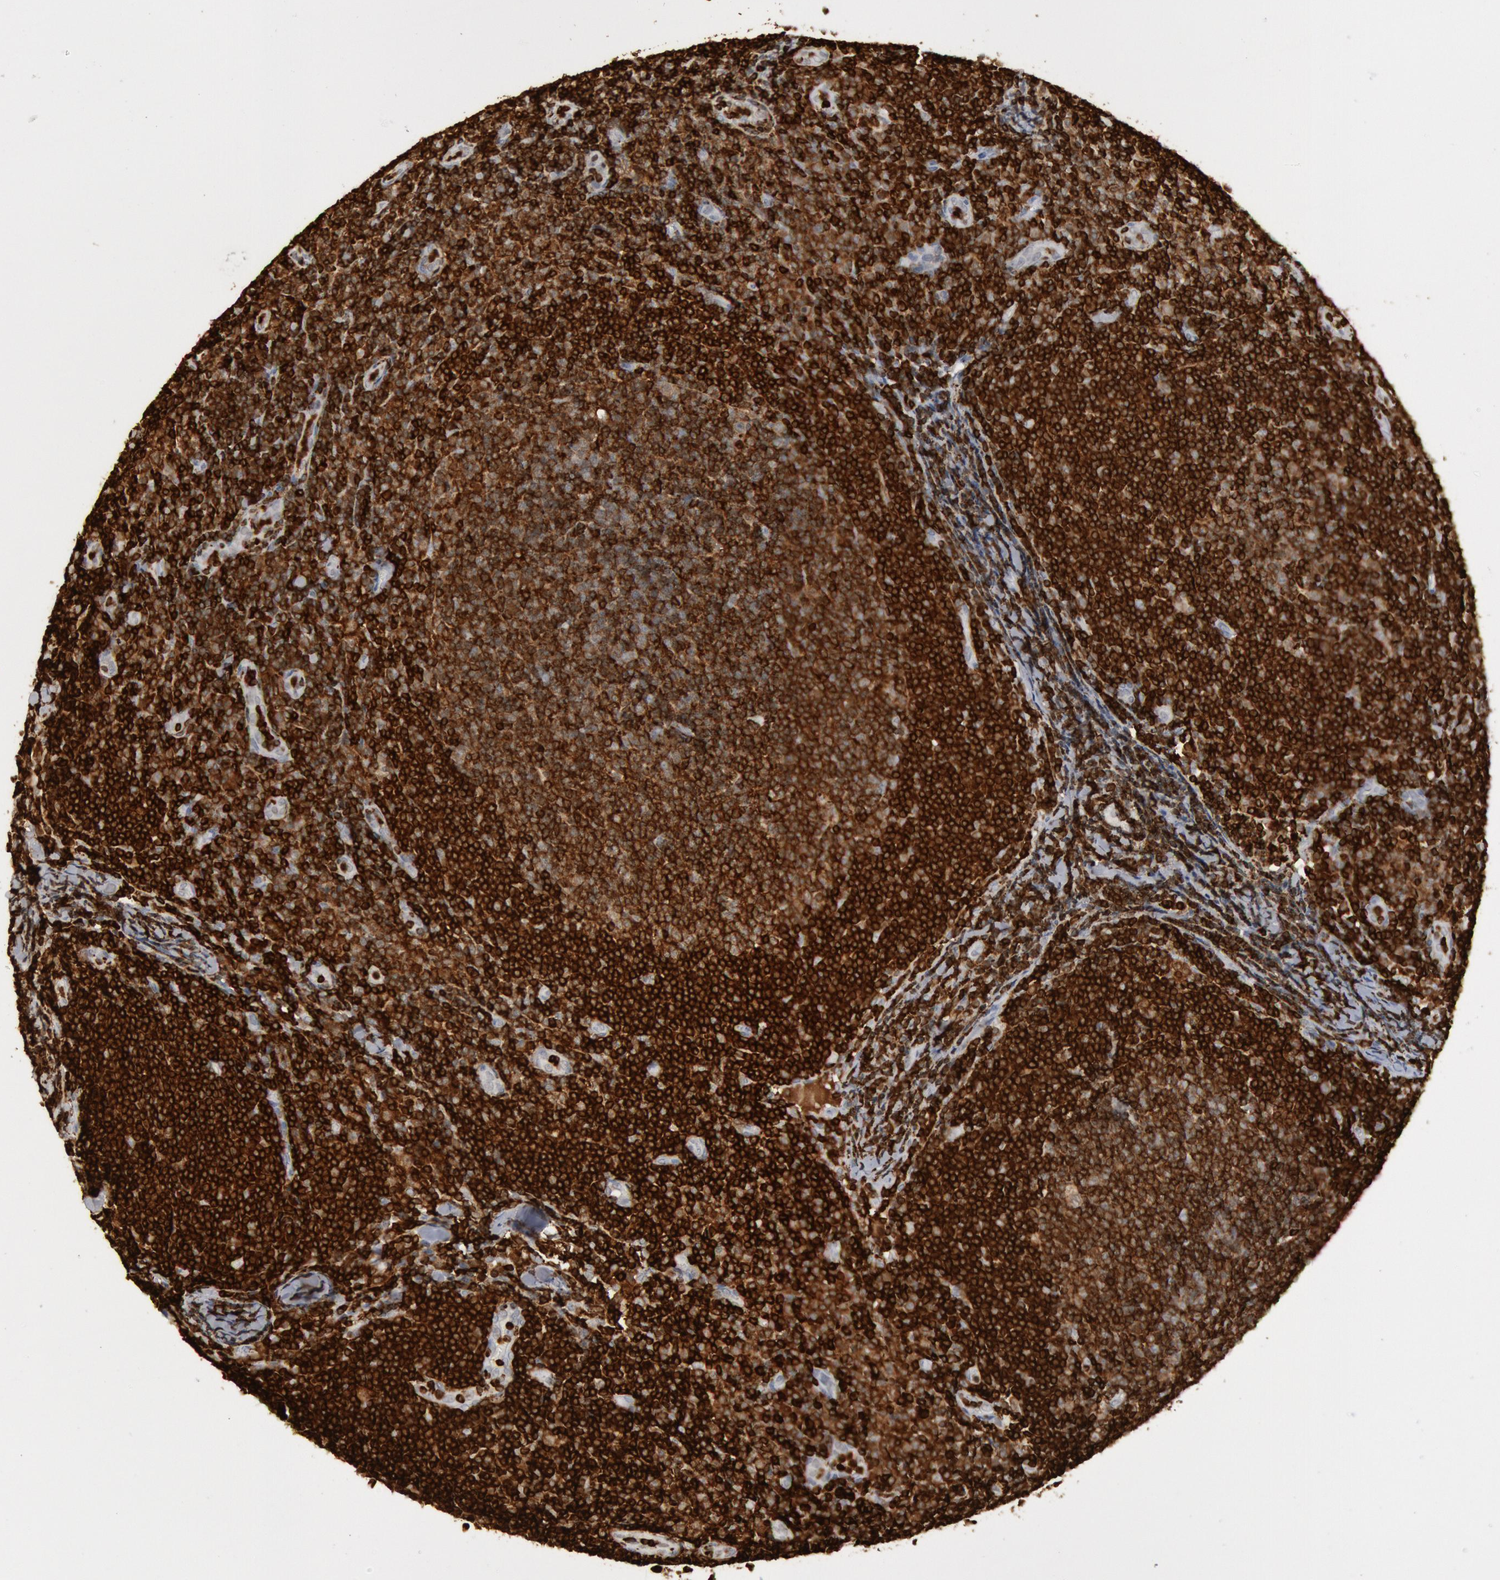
{"staining": {"intensity": "strong", "quantity": ">75%", "location": "cytoplasmic/membranous,nuclear"}, "tissue": "lymphoma", "cell_type": "Tumor cells", "image_type": "cancer", "snomed": [{"axis": "morphology", "description": "Malignant lymphoma, non-Hodgkin's type, Low grade"}, {"axis": "topography", "description": "Lymph node"}], "caption": "A brown stain labels strong cytoplasmic/membranous and nuclear expression of a protein in human malignant lymphoma, non-Hodgkin's type (low-grade) tumor cells. The protein is shown in brown color, while the nuclei are stained blue.", "gene": "PTPN6", "patient": {"sex": "male", "age": 49}}